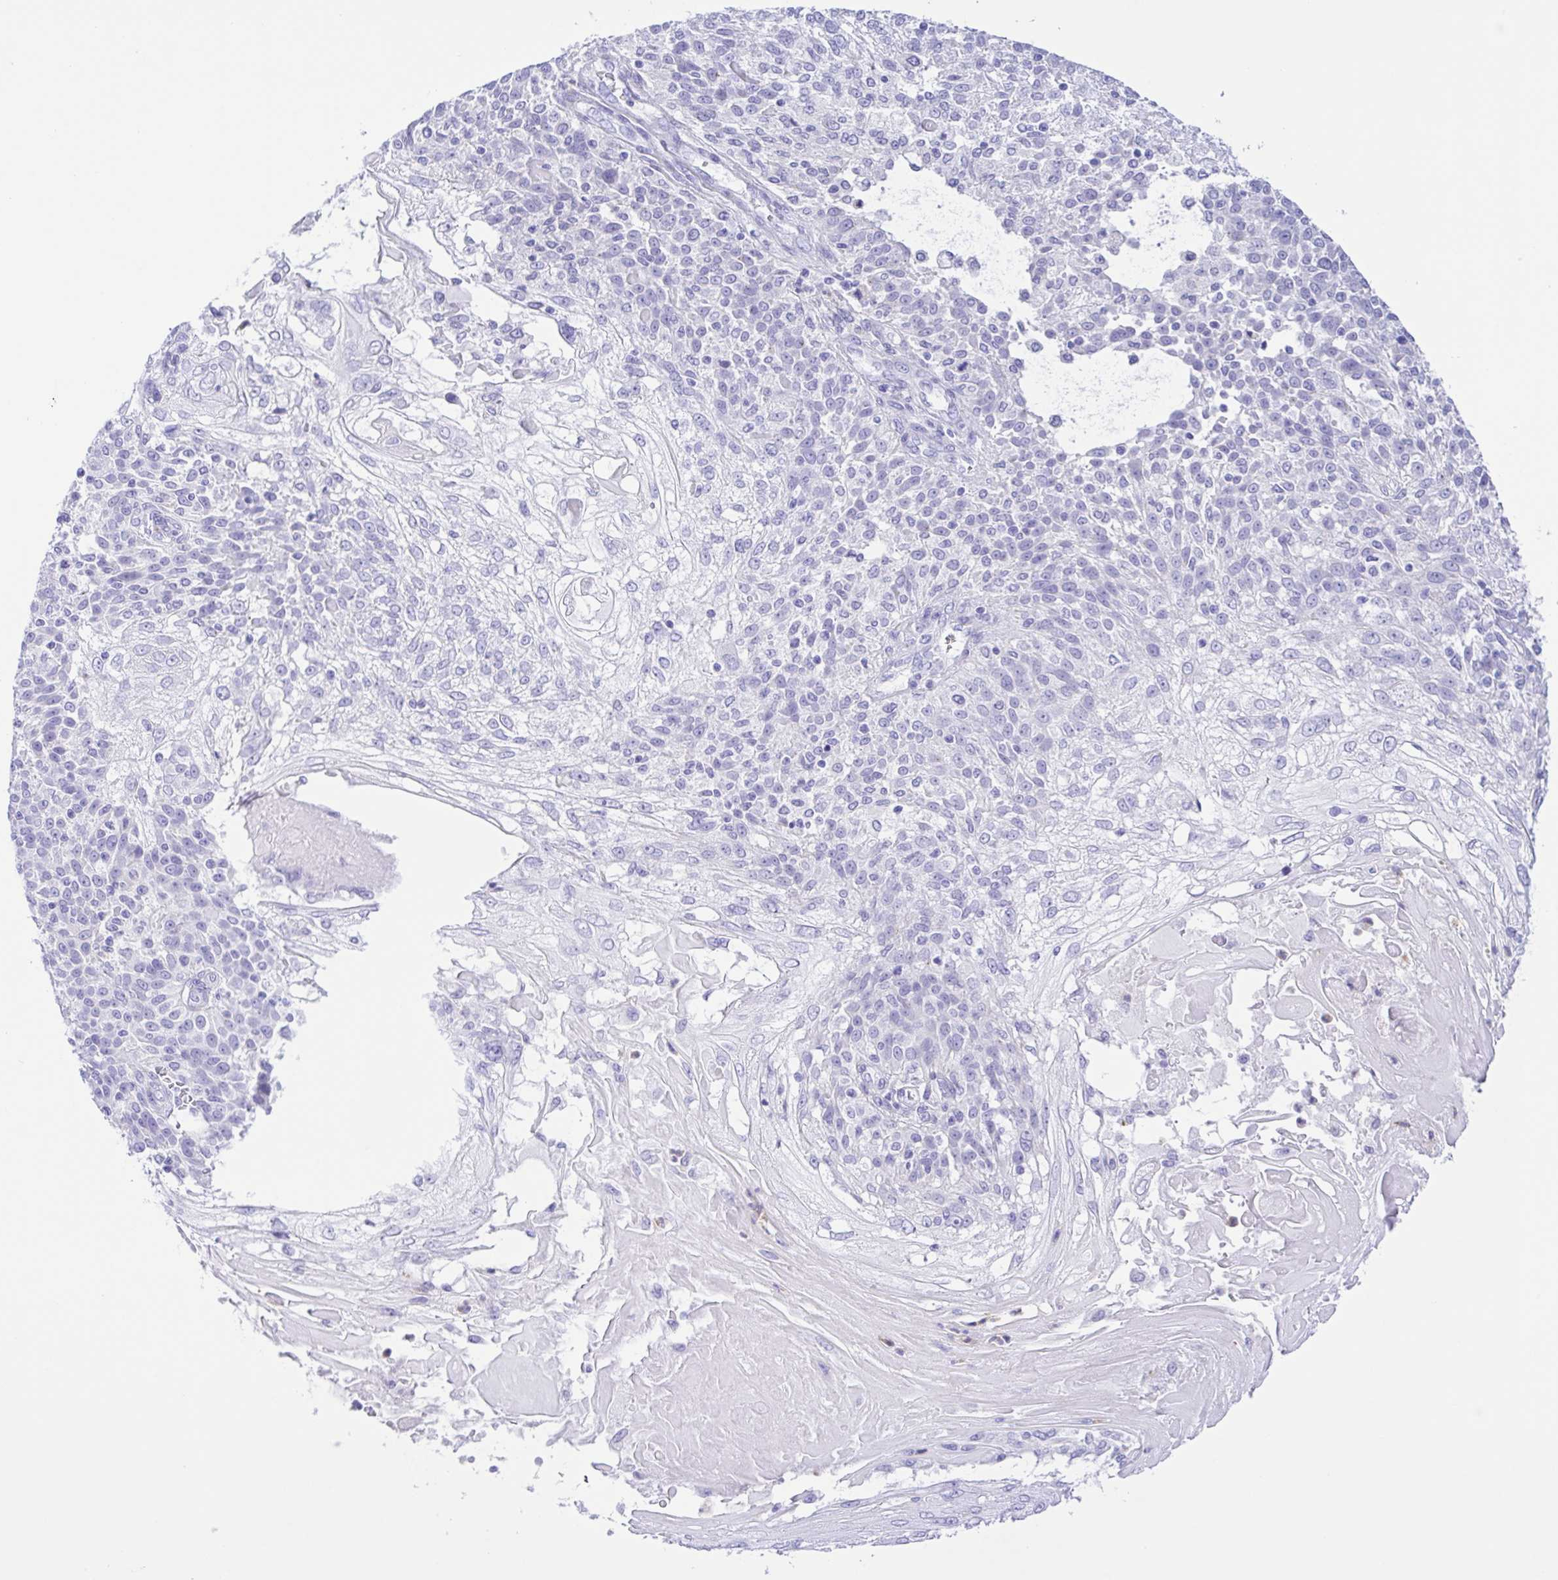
{"staining": {"intensity": "negative", "quantity": "none", "location": "none"}, "tissue": "skin cancer", "cell_type": "Tumor cells", "image_type": "cancer", "snomed": [{"axis": "morphology", "description": "Normal tissue, NOS"}, {"axis": "morphology", "description": "Squamous cell carcinoma, NOS"}, {"axis": "topography", "description": "Skin"}], "caption": "A histopathology image of human skin cancer is negative for staining in tumor cells.", "gene": "GPR17", "patient": {"sex": "female", "age": 83}}